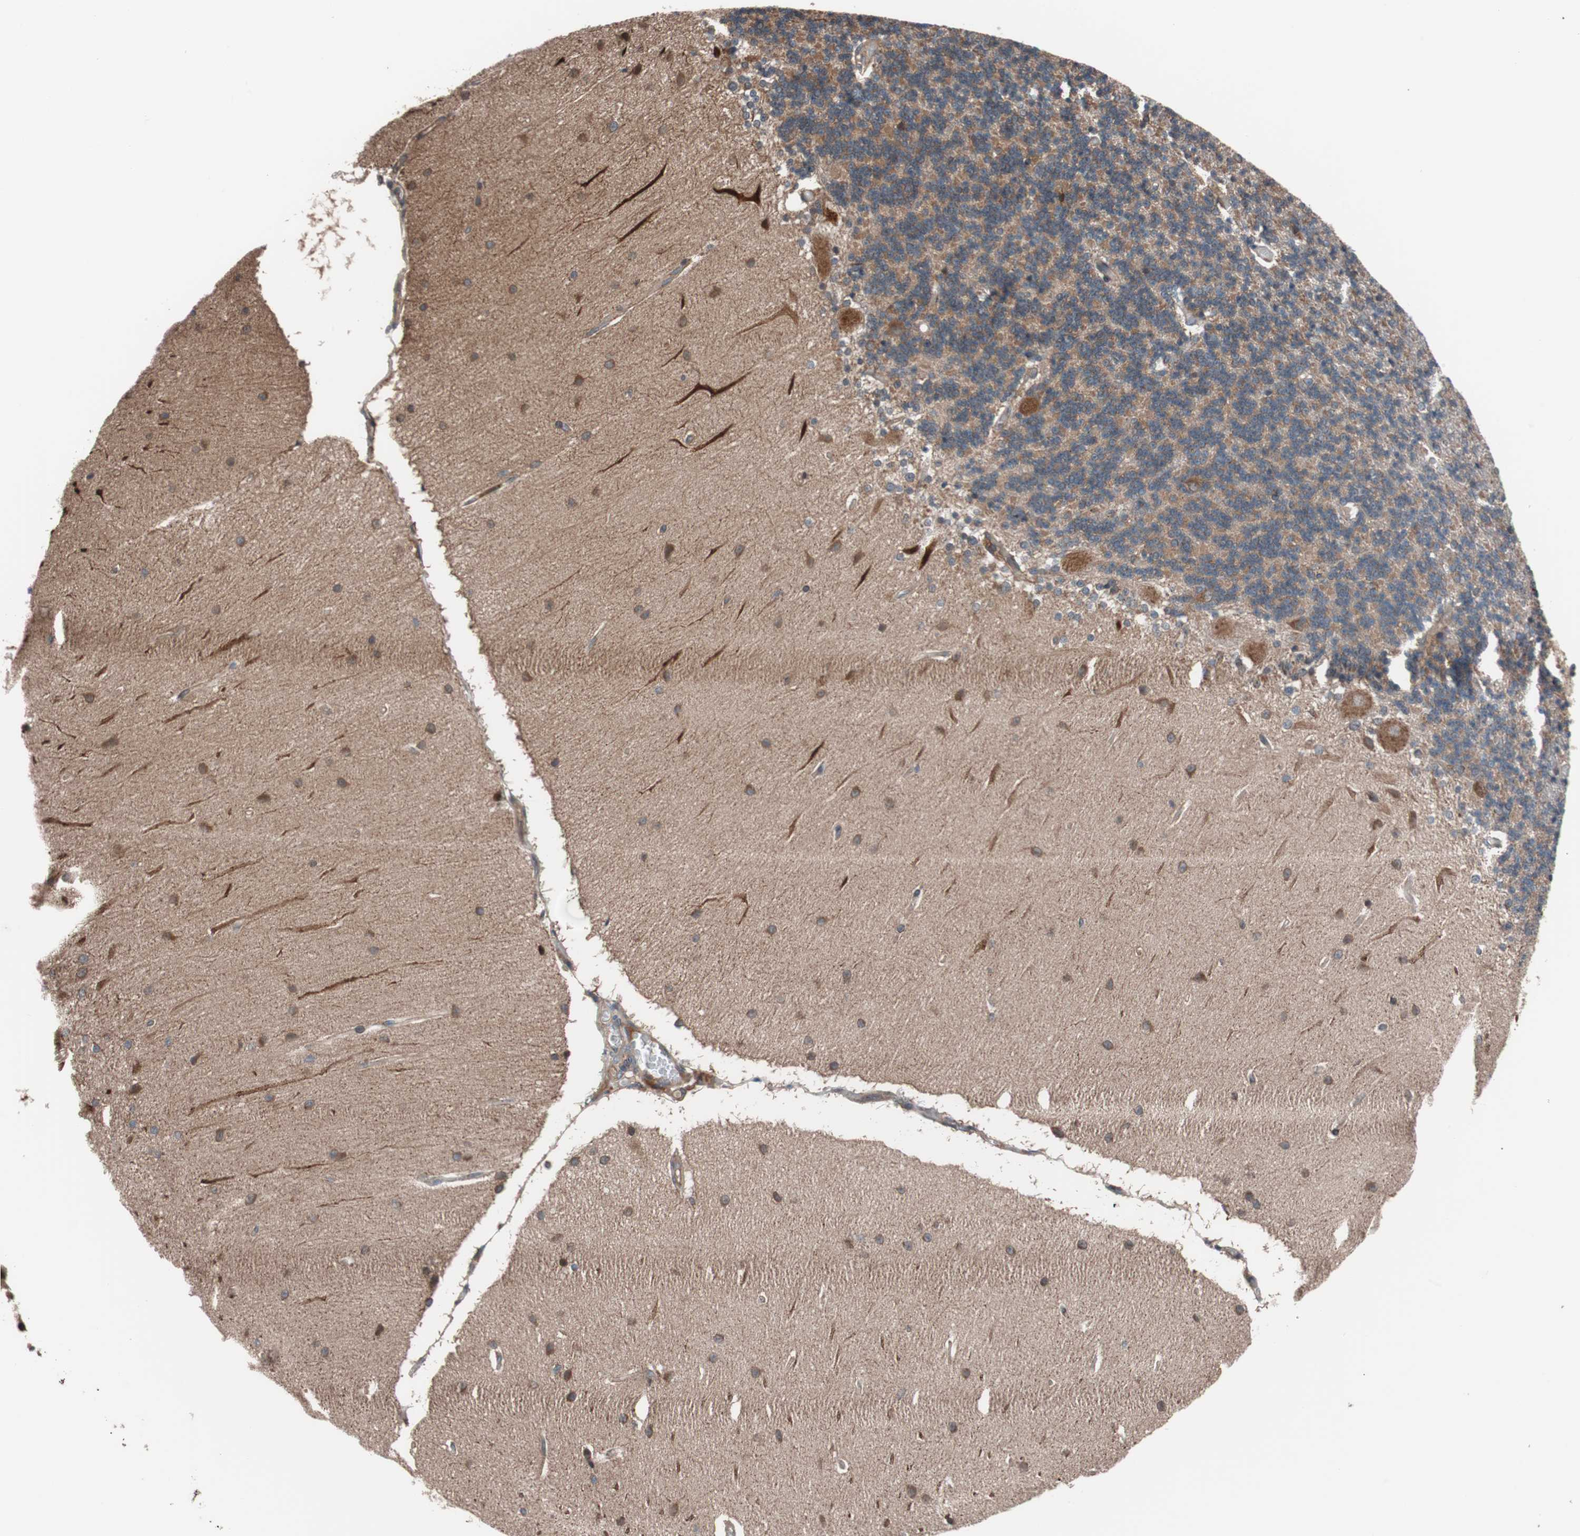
{"staining": {"intensity": "moderate", "quantity": ">75%", "location": "cytoplasmic/membranous"}, "tissue": "cerebellum", "cell_type": "Cells in granular layer", "image_type": "normal", "snomed": [{"axis": "morphology", "description": "Normal tissue, NOS"}, {"axis": "topography", "description": "Cerebellum"}], "caption": "Immunohistochemistry micrograph of normal cerebellum stained for a protein (brown), which exhibits medium levels of moderate cytoplasmic/membranous expression in about >75% of cells in granular layer.", "gene": "SEC31A", "patient": {"sex": "female", "age": 54}}